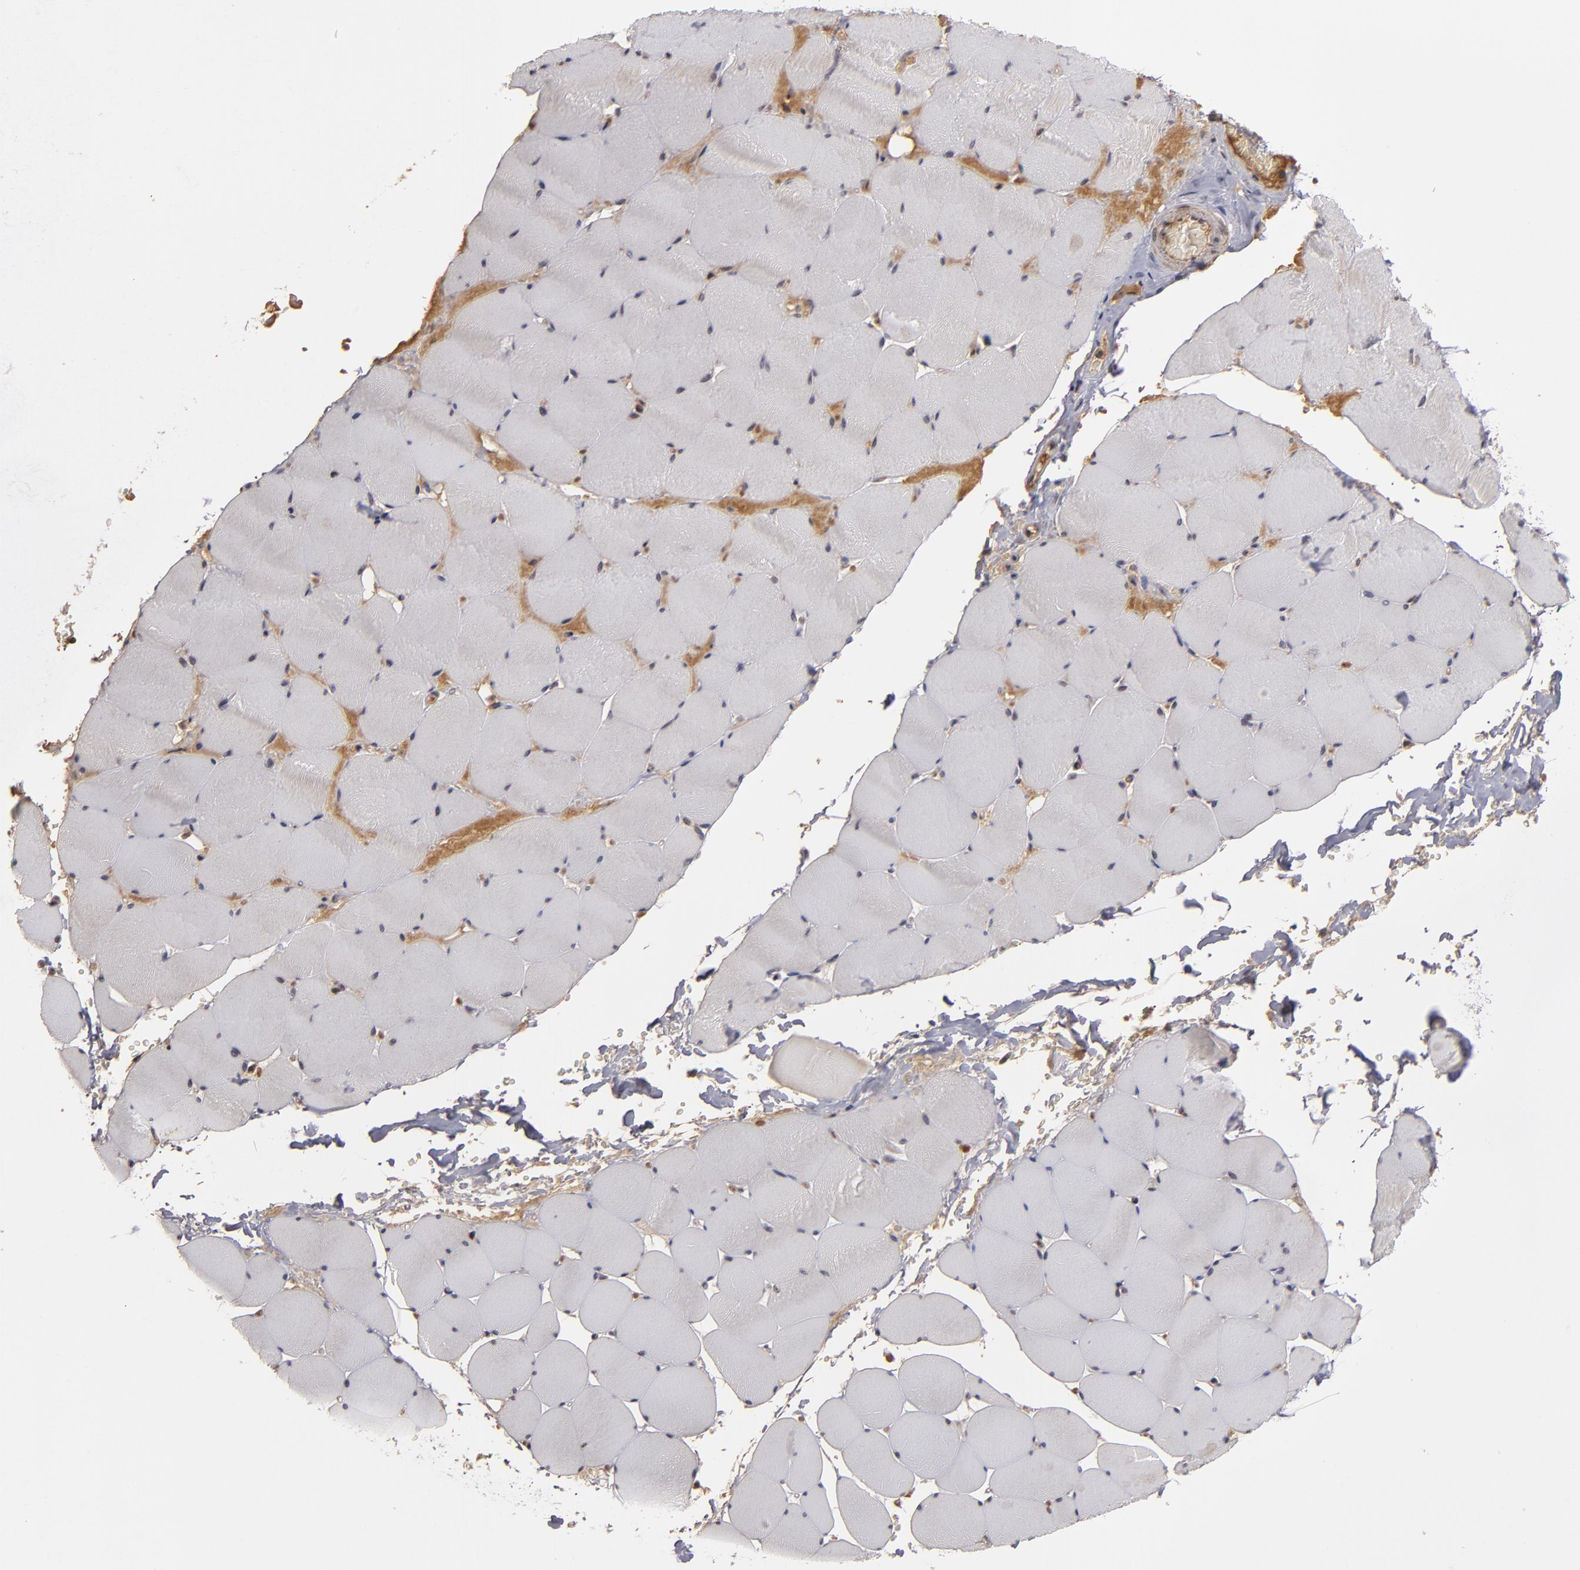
{"staining": {"intensity": "negative", "quantity": "none", "location": "none"}, "tissue": "skeletal muscle", "cell_type": "Myocytes", "image_type": "normal", "snomed": [{"axis": "morphology", "description": "Normal tissue, NOS"}, {"axis": "topography", "description": "Skeletal muscle"}], "caption": "Immunohistochemistry of benign skeletal muscle reveals no expression in myocytes. (DAB (3,3'-diaminobenzidine) immunohistochemistry (IHC) with hematoxylin counter stain).", "gene": "ZNF234", "patient": {"sex": "male", "age": 62}}